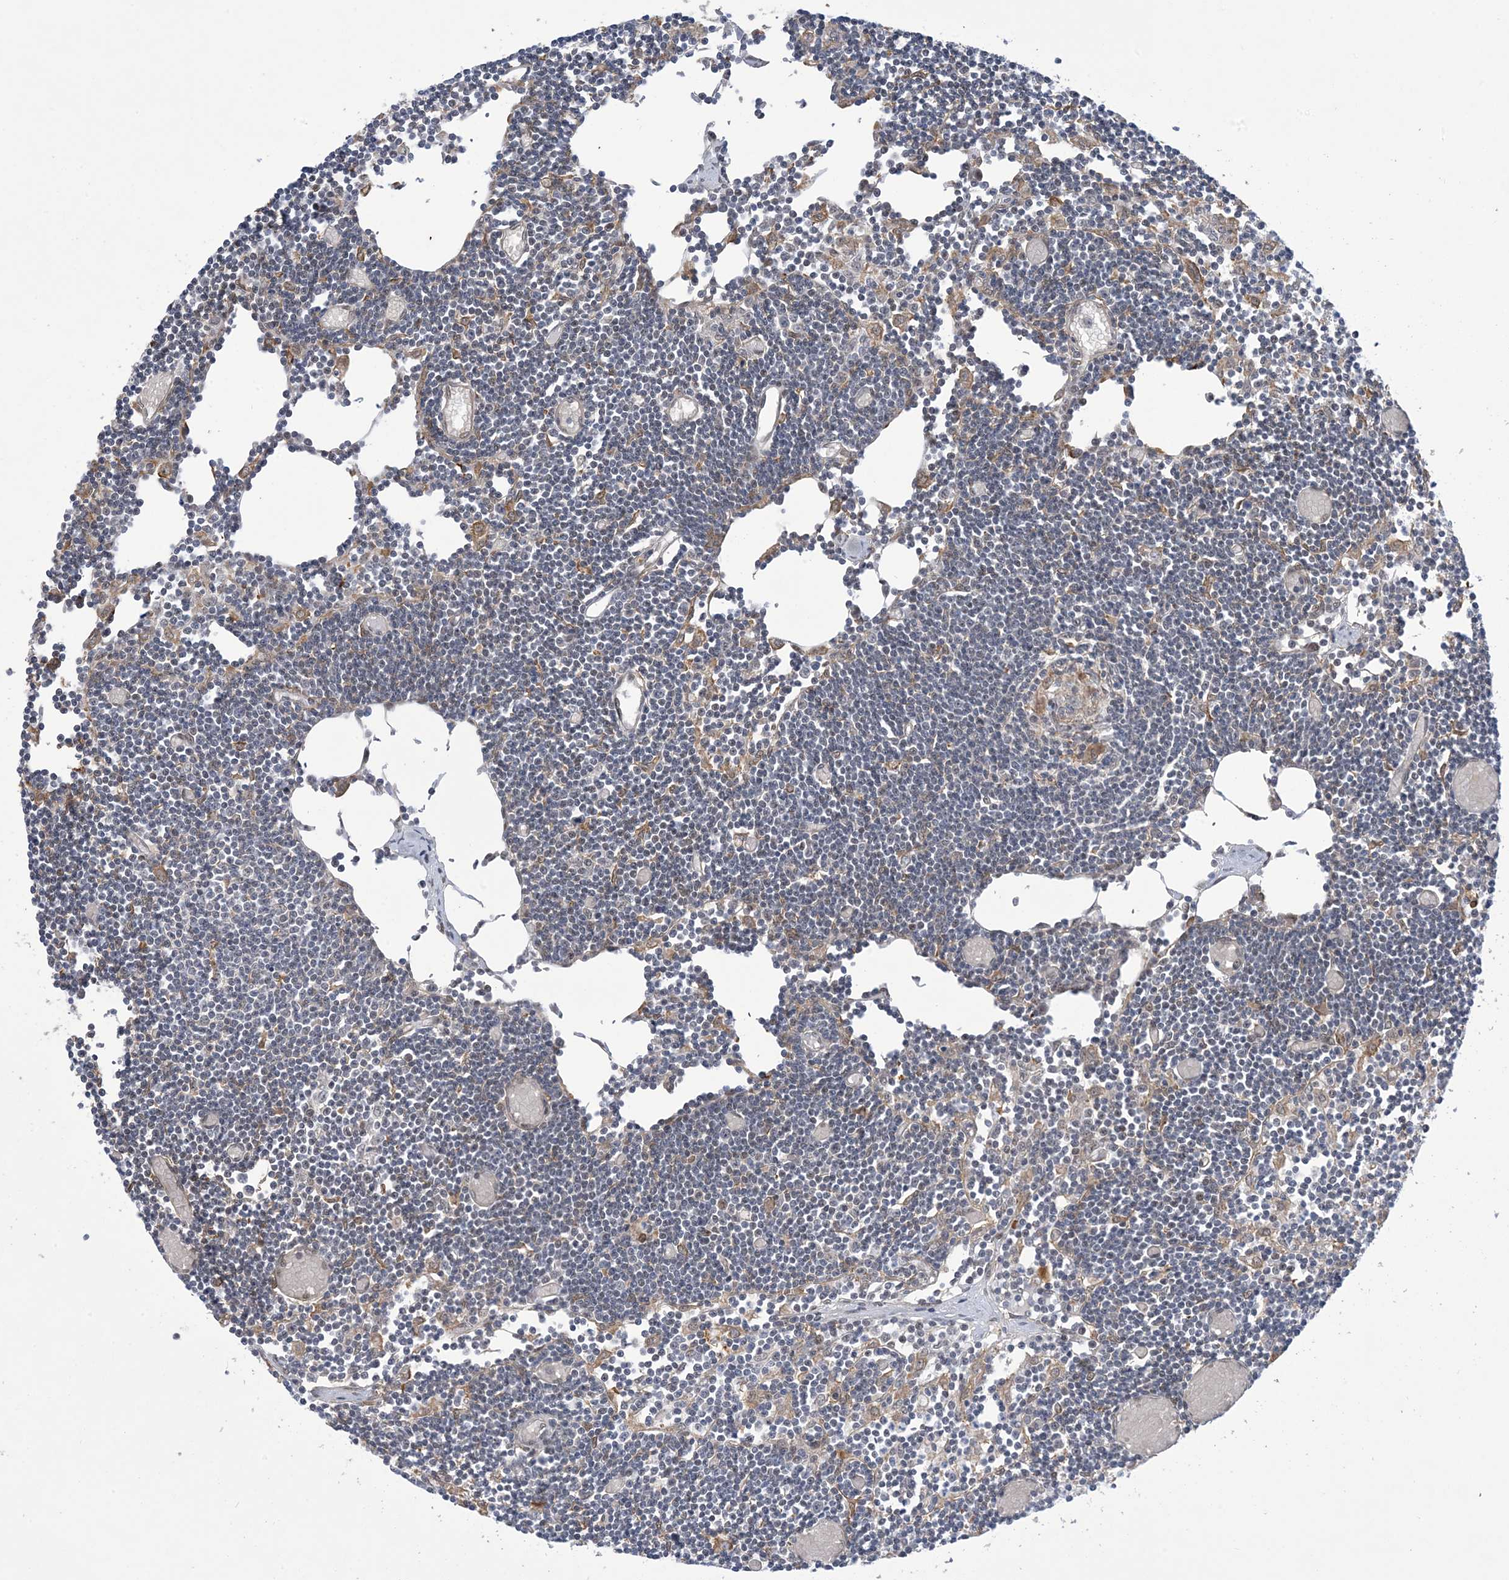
{"staining": {"intensity": "negative", "quantity": "none", "location": "none"}, "tissue": "lymph node", "cell_type": "Germinal center cells", "image_type": "normal", "snomed": [{"axis": "morphology", "description": "Normal tissue, NOS"}, {"axis": "topography", "description": "Lymph node"}], "caption": "This is an immunohistochemistry (IHC) micrograph of unremarkable lymph node. There is no positivity in germinal center cells.", "gene": "ZNF8", "patient": {"sex": "female", "age": 11}}